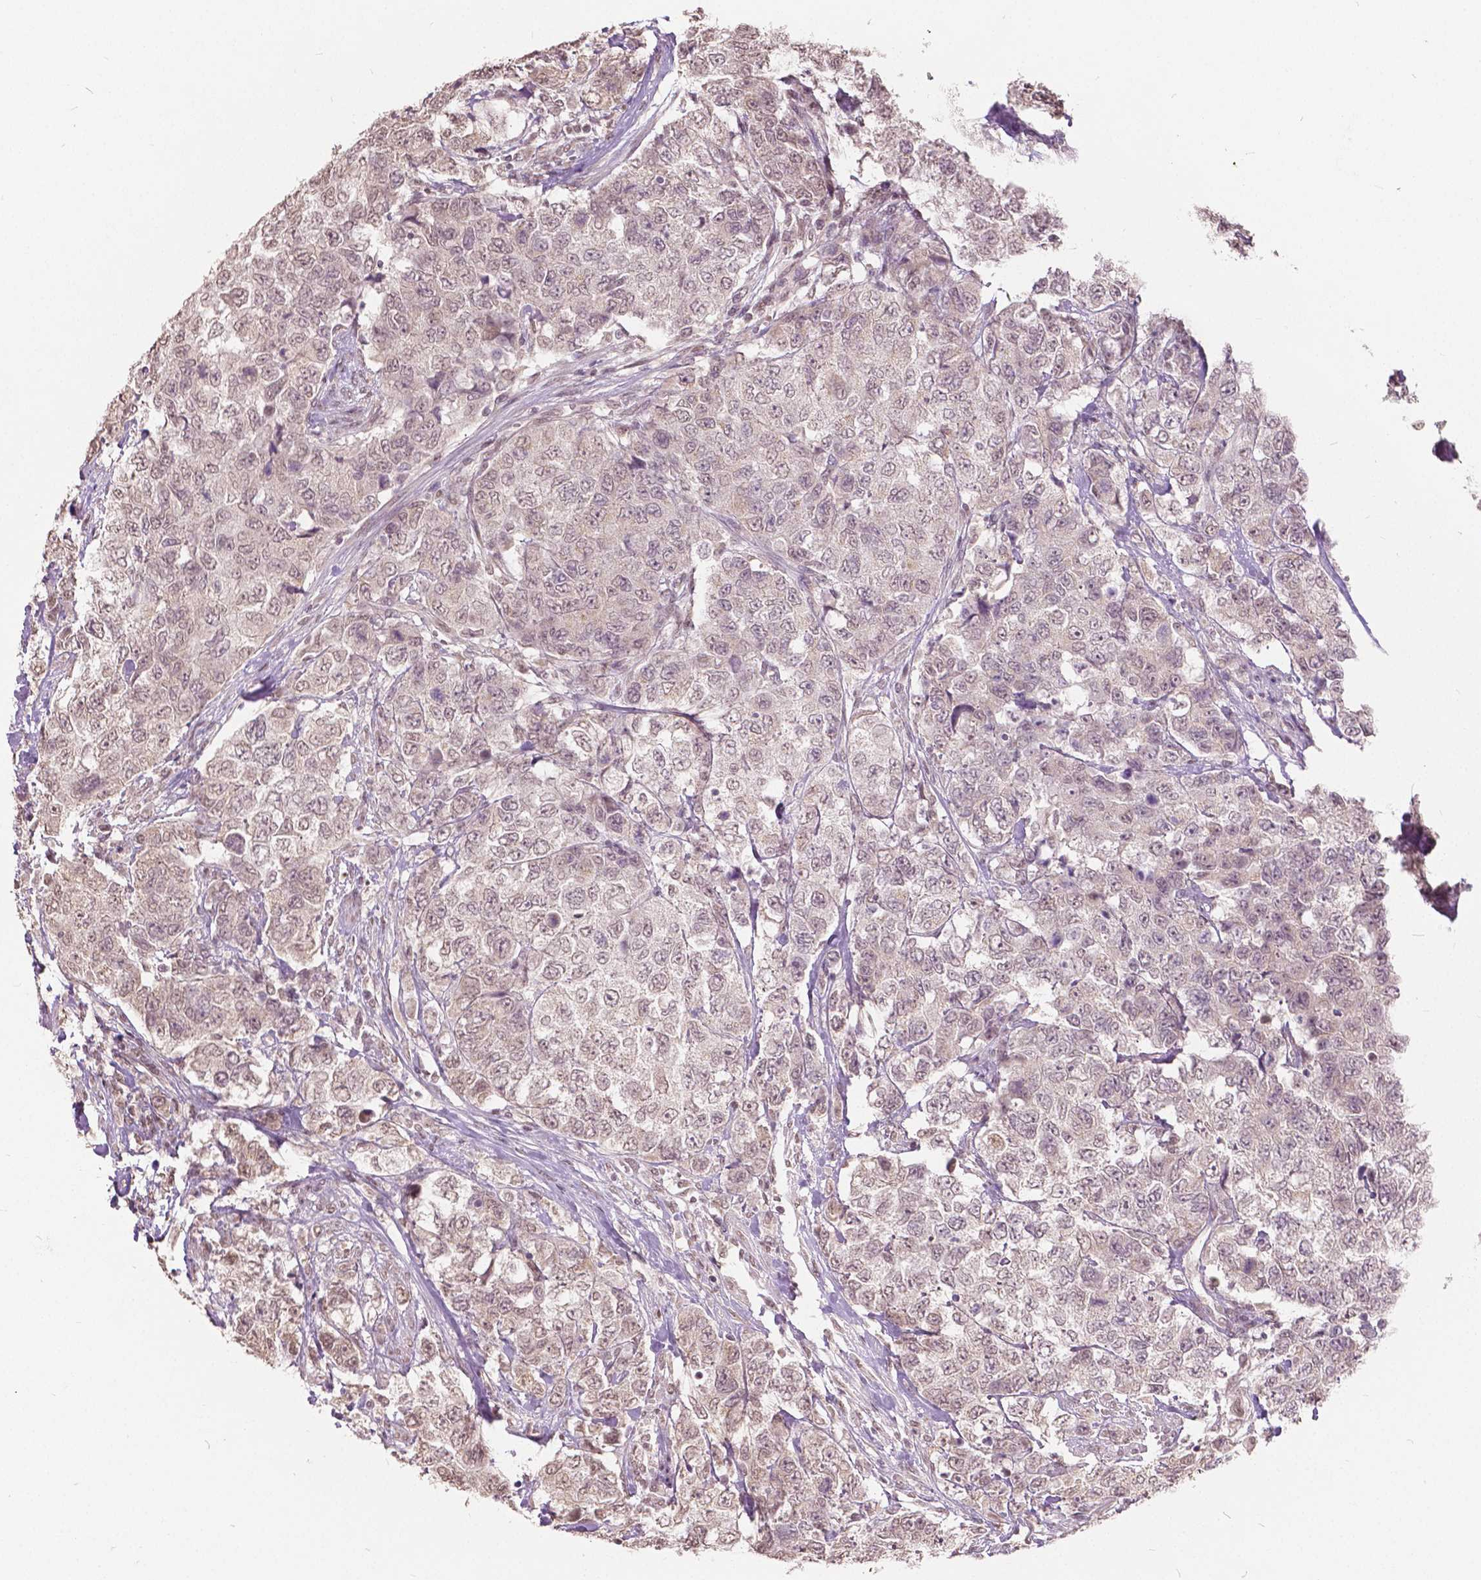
{"staining": {"intensity": "weak", "quantity": ">75%", "location": "nuclear"}, "tissue": "urothelial cancer", "cell_type": "Tumor cells", "image_type": "cancer", "snomed": [{"axis": "morphology", "description": "Urothelial carcinoma, High grade"}, {"axis": "topography", "description": "Urinary bladder"}], "caption": "Tumor cells demonstrate low levels of weak nuclear expression in about >75% of cells in human urothelial cancer. Using DAB (brown) and hematoxylin (blue) stains, captured at high magnification using brightfield microscopy.", "gene": "HOXA10", "patient": {"sex": "female", "age": 78}}